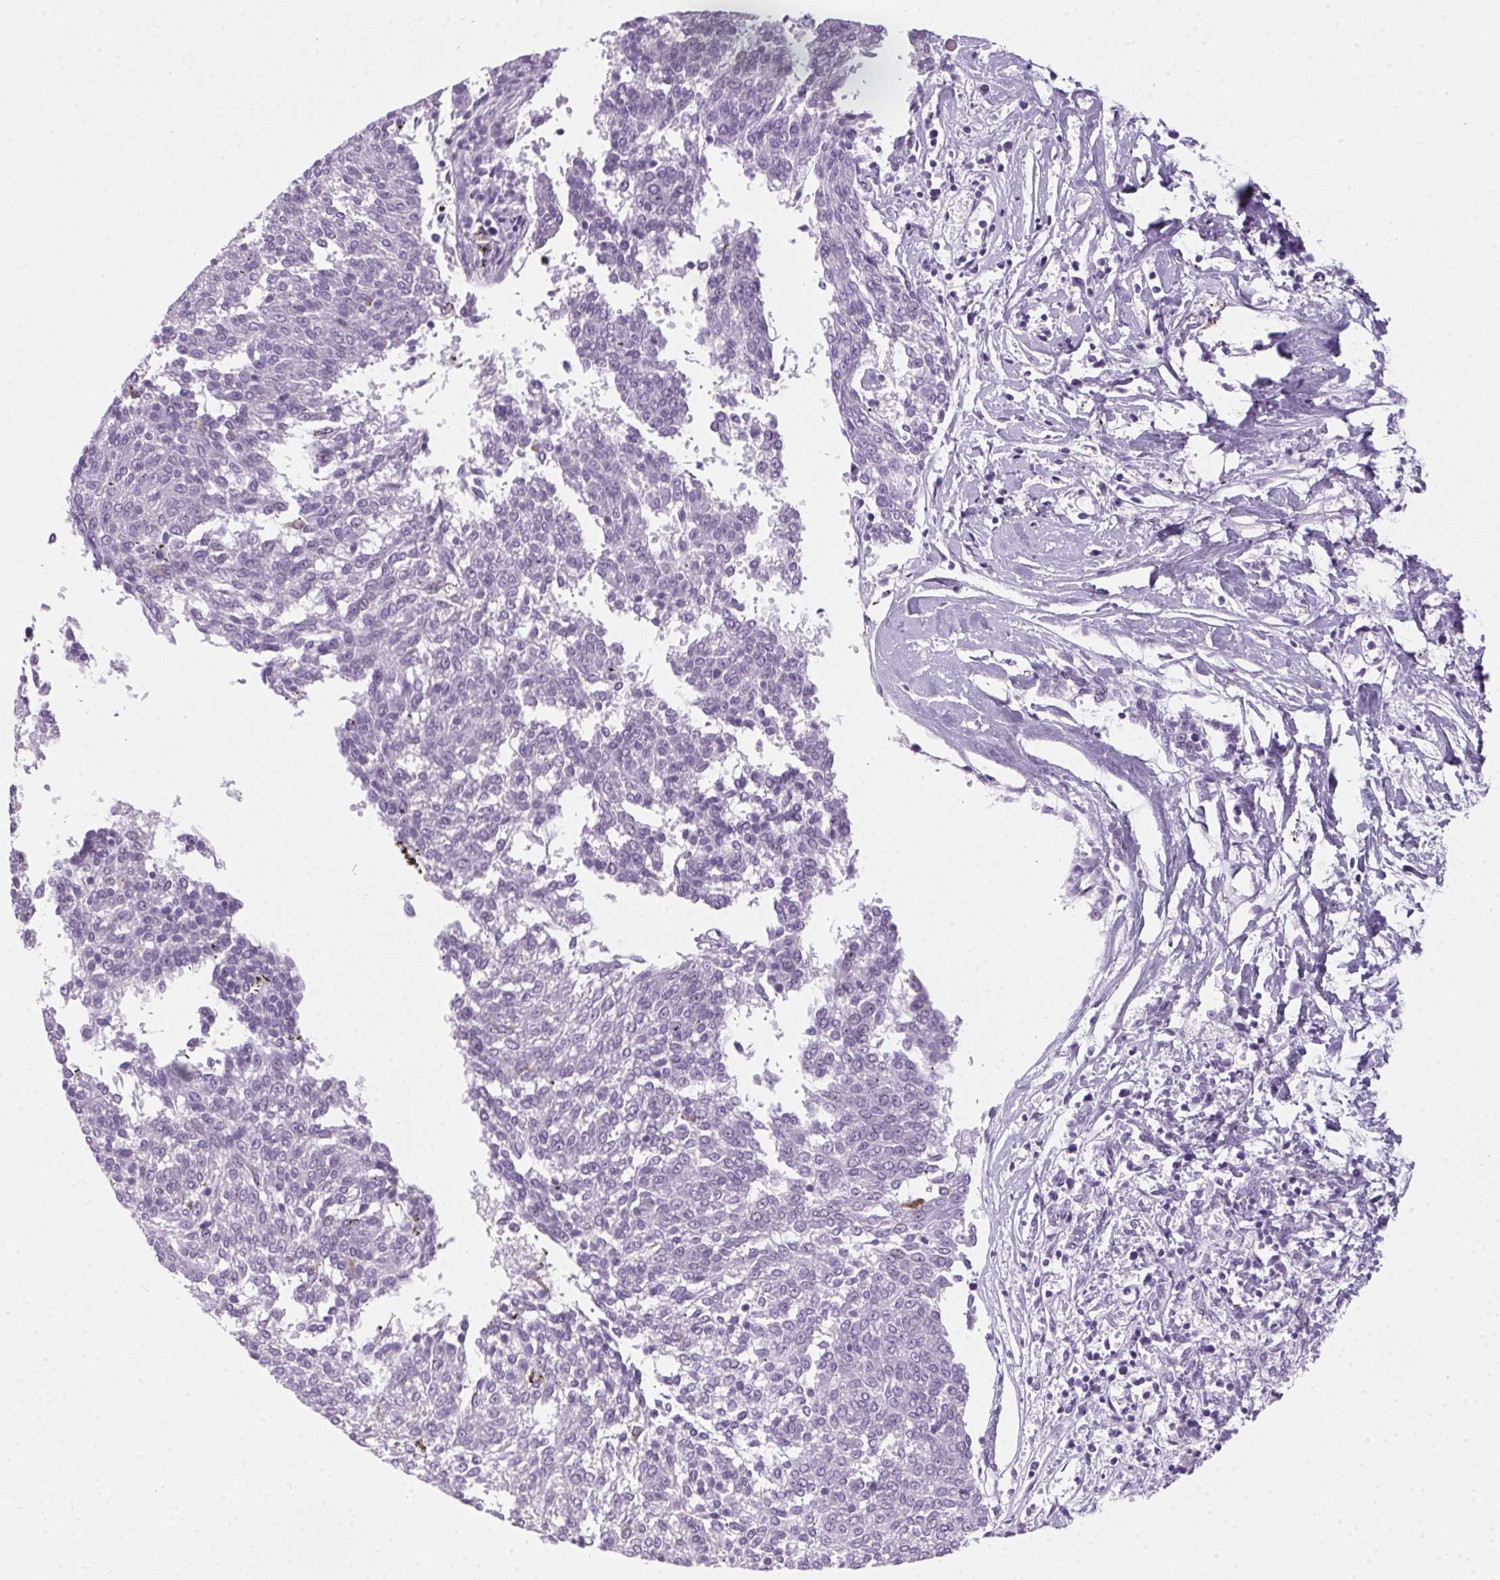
{"staining": {"intensity": "negative", "quantity": "none", "location": "none"}, "tissue": "melanoma", "cell_type": "Tumor cells", "image_type": "cancer", "snomed": [{"axis": "morphology", "description": "Malignant melanoma, NOS"}, {"axis": "topography", "description": "Skin"}], "caption": "Melanoma was stained to show a protein in brown. There is no significant expression in tumor cells.", "gene": "POPDC2", "patient": {"sex": "female", "age": 72}}